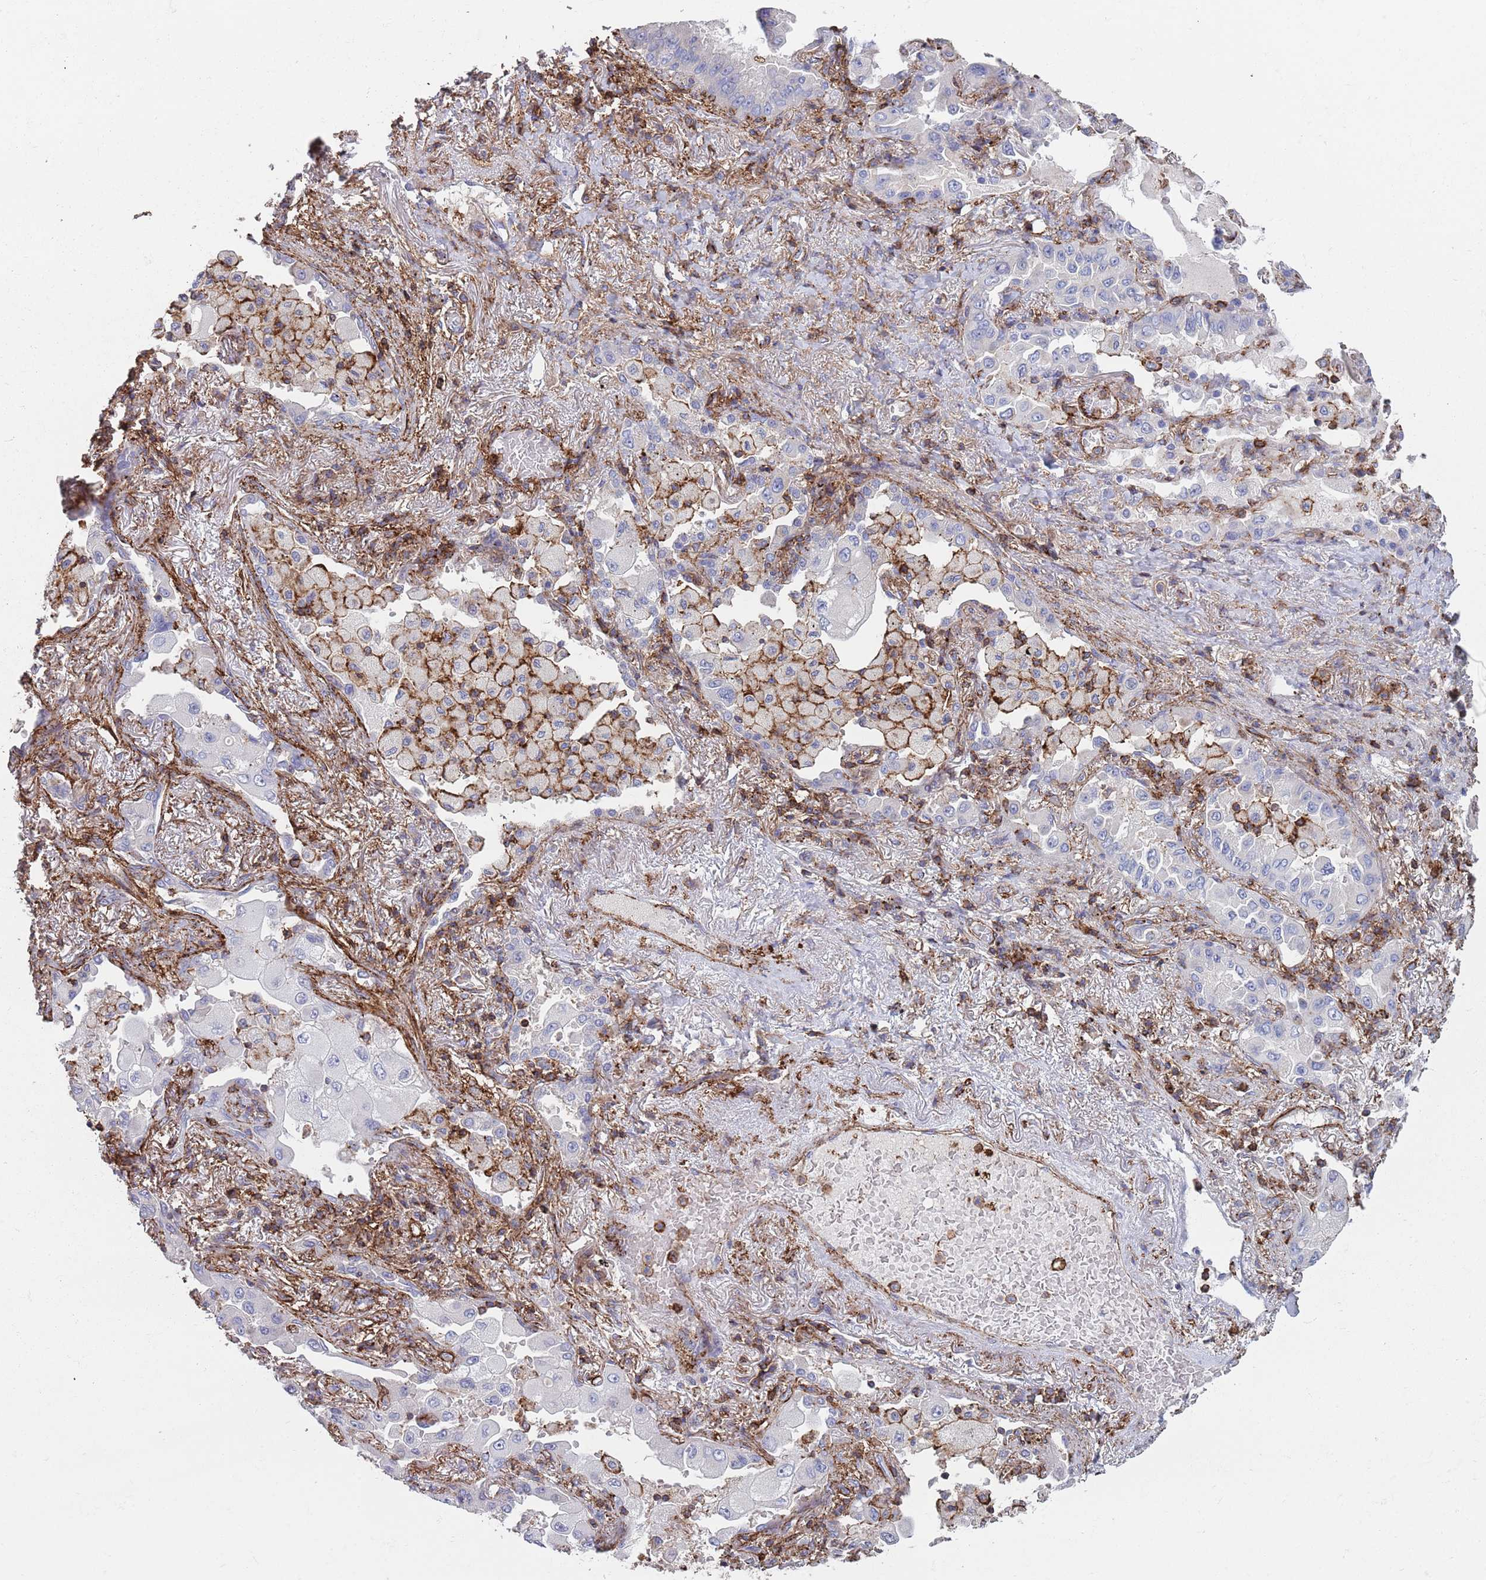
{"staining": {"intensity": "negative", "quantity": "none", "location": "none"}, "tissue": "lung cancer", "cell_type": "Tumor cells", "image_type": "cancer", "snomed": [{"axis": "morphology", "description": "Squamous cell carcinoma, NOS"}, {"axis": "topography", "description": "Lung"}], "caption": "An IHC histopathology image of lung cancer is shown. There is no staining in tumor cells of lung cancer. (Stains: DAB (3,3'-diaminobenzidine) immunohistochemistry with hematoxylin counter stain, Microscopy: brightfield microscopy at high magnification).", "gene": "RNF144A", "patient": {"sex": "male", "age": 74}}